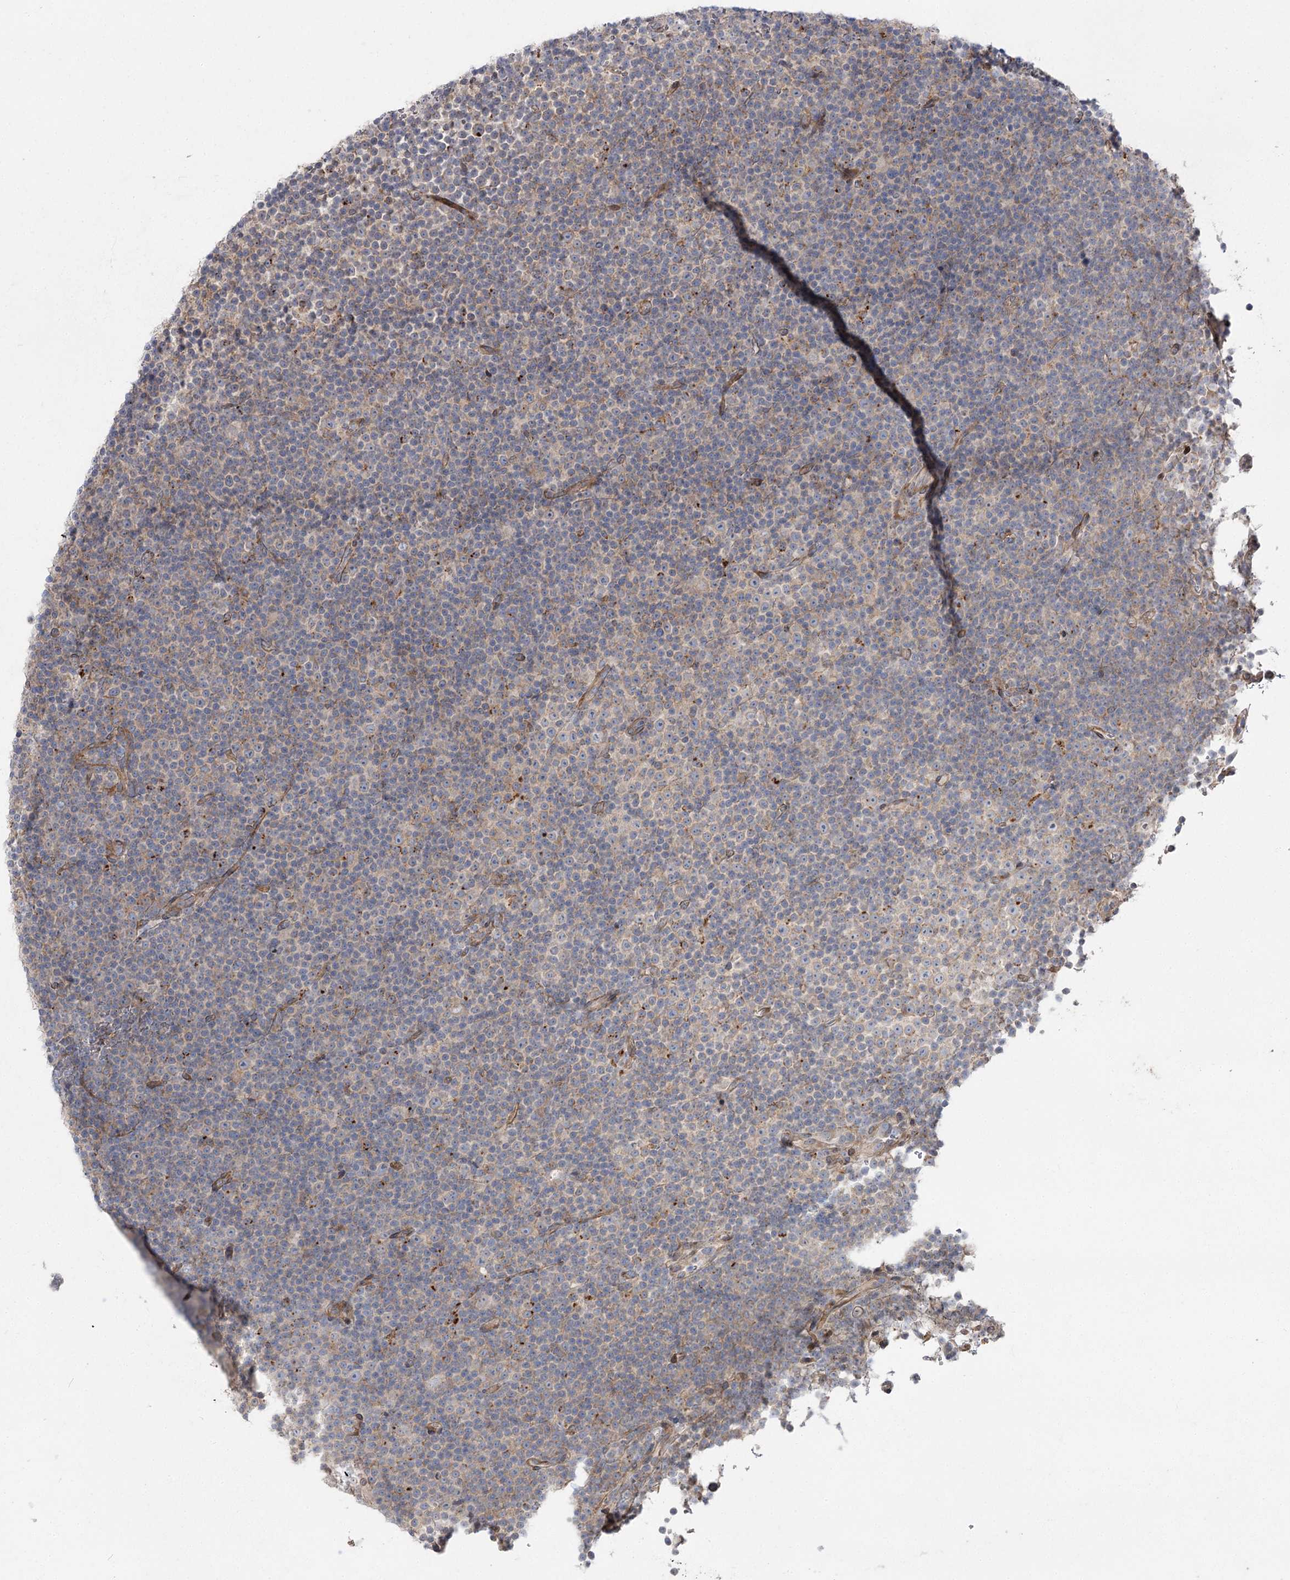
{"staining": {"intensity": "negative", "quantity": "none", "location": "none"}, "tissue": "lymphoma", "cell_type": "Tumor cells", "image_type": "cancer", "snomed": [{"axis": "morphology", "description": "Malignant lymphoma, non-Hodgkin's type, Low grade"}, {"axis": "topography", "description": "Lymph node"}], "caption": "IHC of human lymphoma shows no positivity in tumor cells. The staining was performed using DAB to visualize the protein expression in brown, while the nuclei were stained in blue with hematoxylin (Magnification: 20x).", "gene": "SH3BP5L", "patient": {"sex": "female", "age": 67}}